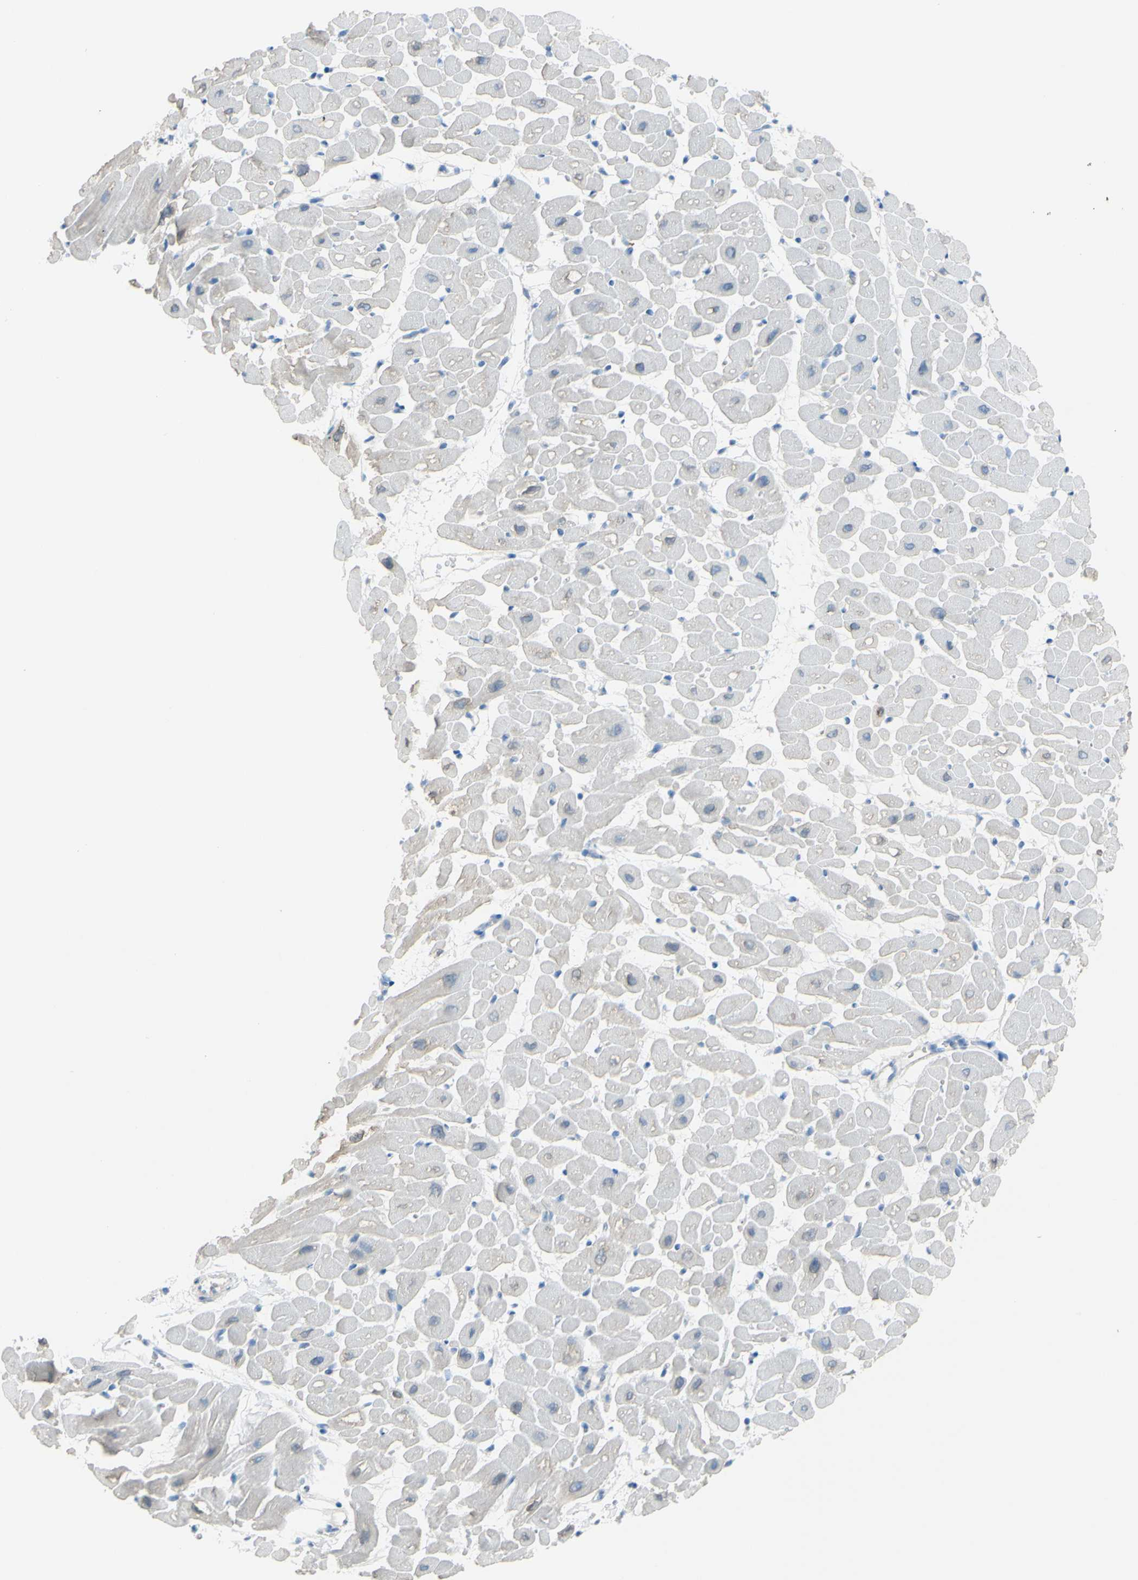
{"staining": {"intensity": "negative", "quantity": "none", "location": "none"}, "tissue": "heart muscle", "cell_type": "Cardiomyocytes", "image_type": "normal", "snomed": [{"axis": "morphology", "description": "Normal tissue, NOS"}, {"axis": "topography", "description": "Heart"}], "caption": "There is no significant expression in cardiomyocytes of heart muscle. Brightfield microscopy of immunohistochemistry stained with DAB (brown) and hematoxylin (blue), captured at high magnification.", "gene": "TFPI2", "patient": {"sex": "male", "age": 45}}